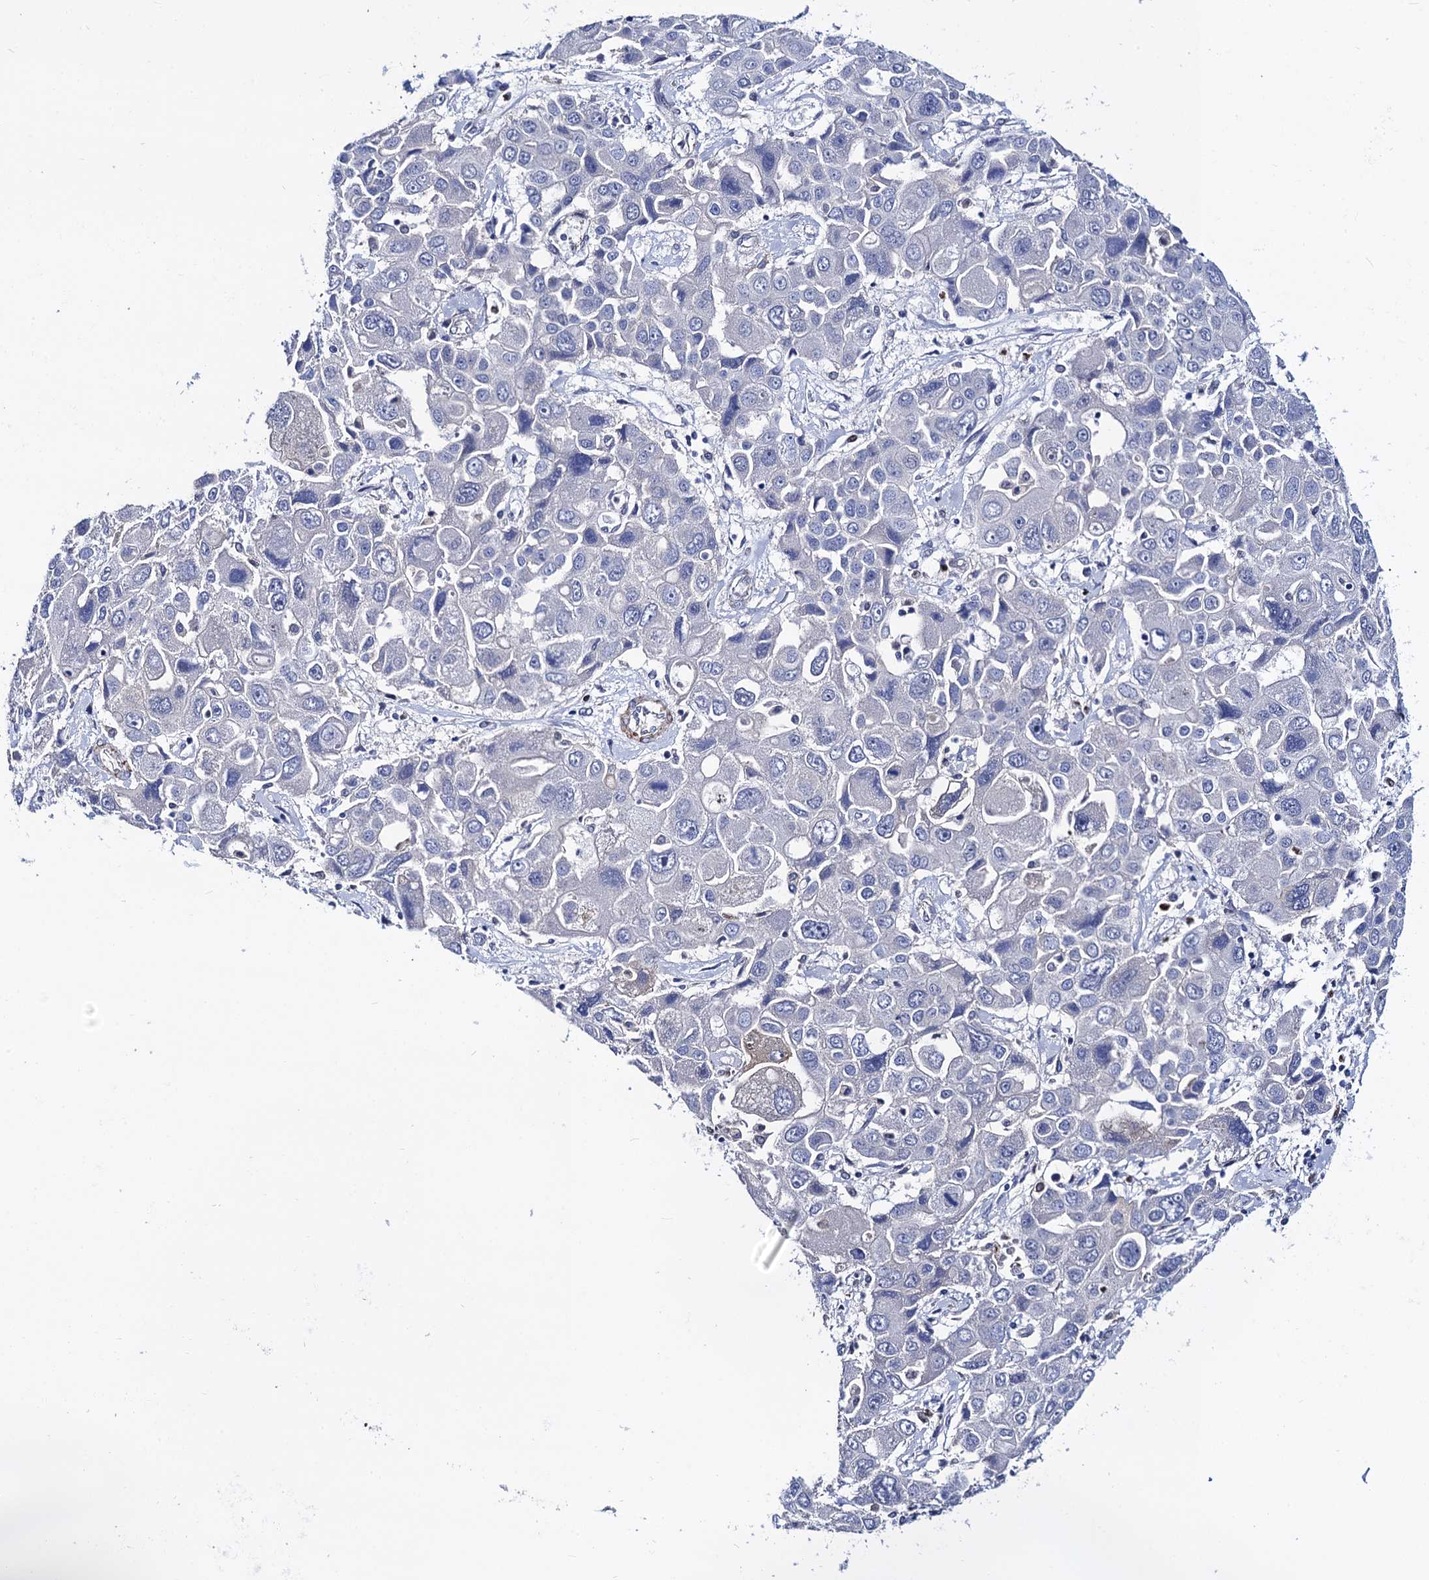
{"staining": {"intensity": "negative", "quantity": "none", "location": "none"}, "tissue": "liver cancer", "cell_type": "Tumor cells", "image_type": "cancer", "snomed": [{"axis": "morphology", "description": "Cholangiocarcinoma"}, {"axis": "topography", "description": "Liver"}], "caption": "Tumor cells are negative for protein expression in human cholangiocarcinoma (liver). Brightfield microscopy of IHC stained with DAB (3,3'-diaminobenzidine) (brown) and hematoxylin (blue), captured at high magnification.", "gene": "ZDHHC18", "patient": {"sex": "male", "age": 67}}